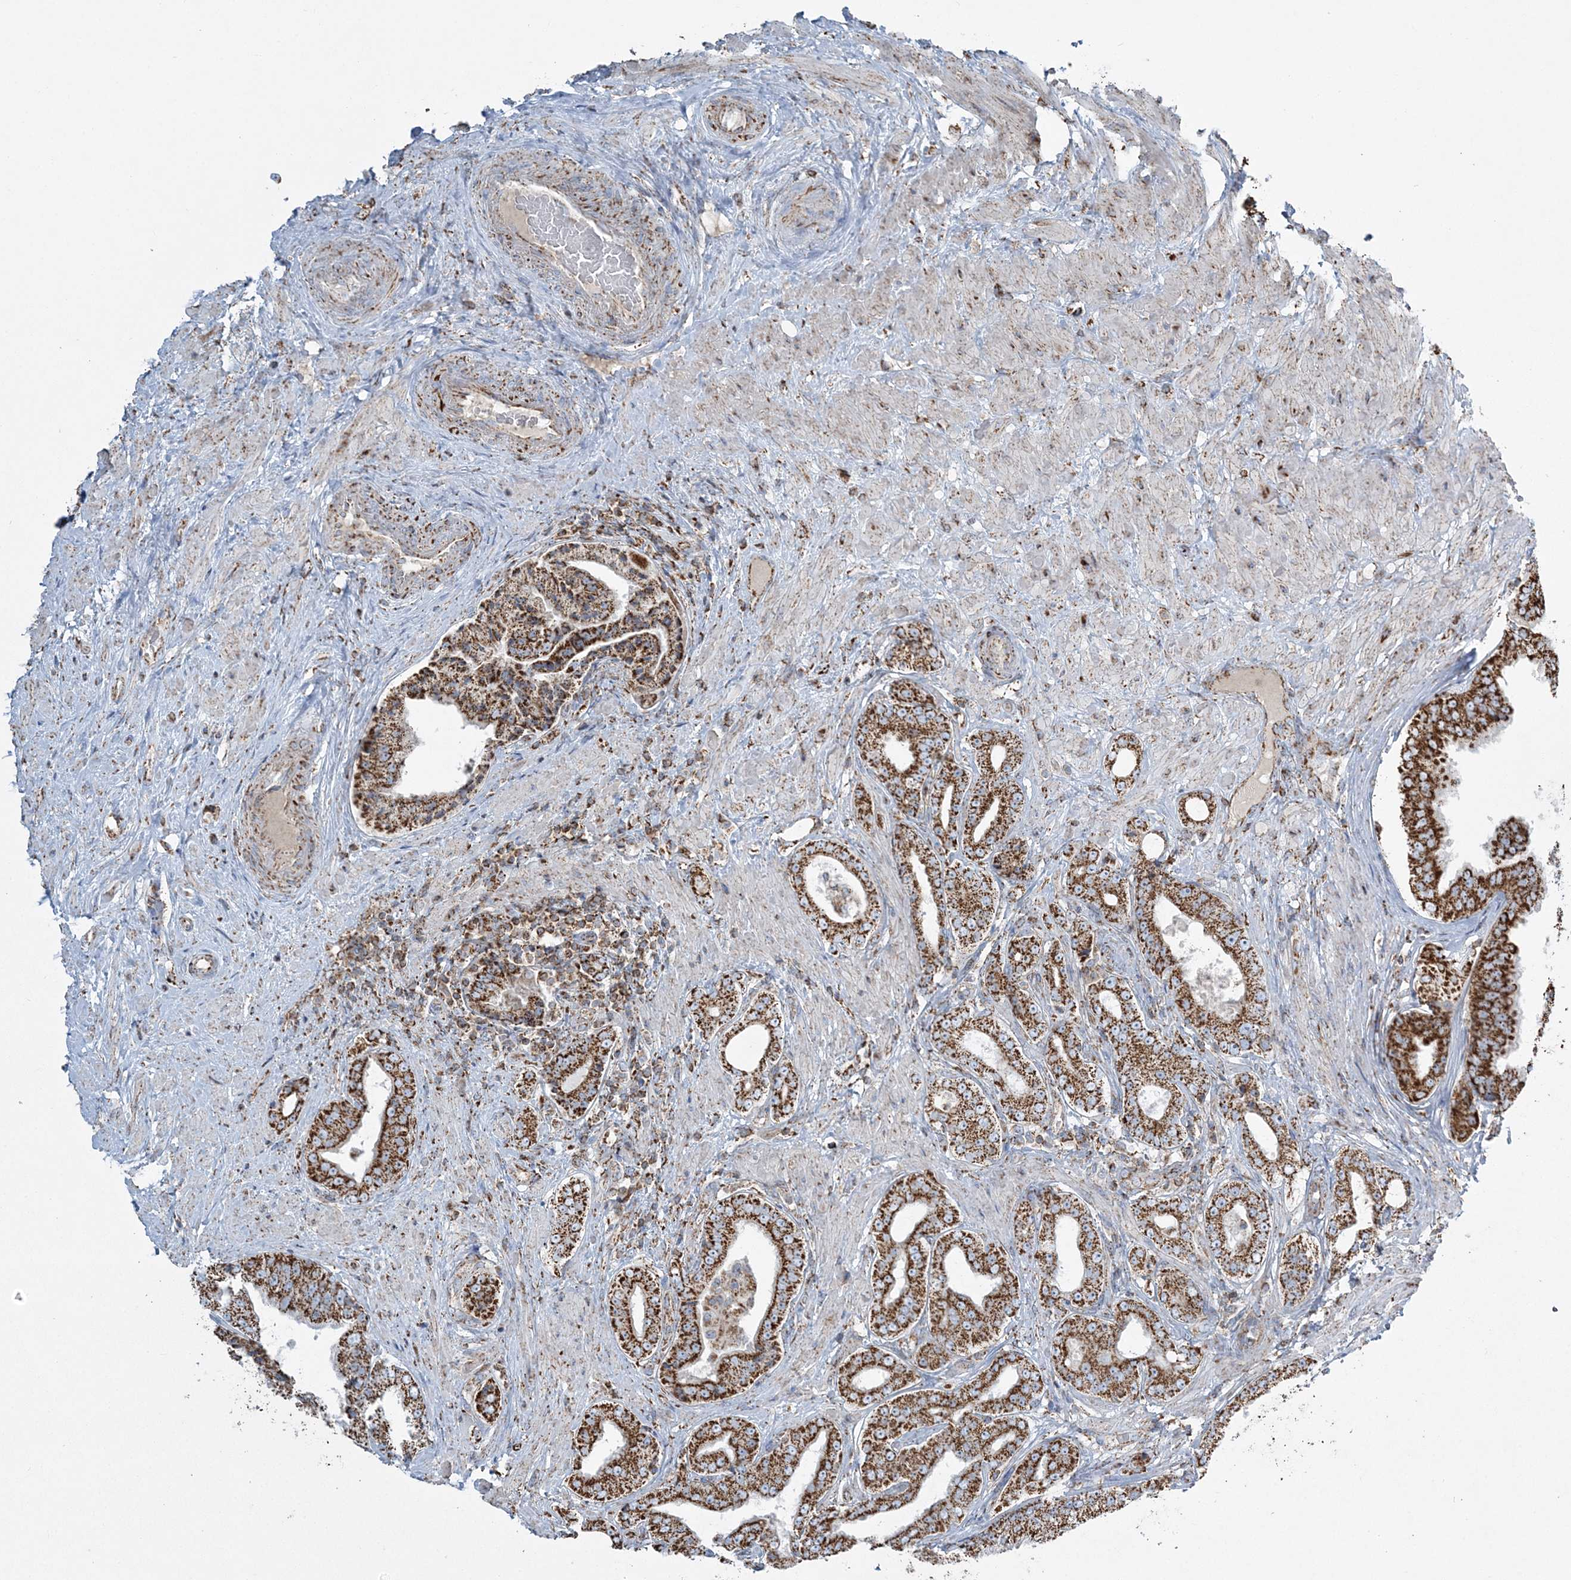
{"staining": {"intensity": "strong", "quantity": ">75%", "location": "cytoplasmic/membranous"}, "tissue": "prostate cancer", "cell_type": "Tumor cells", "image_type": "cancer", "snomed": [{"axis": "morphology", "description": "Adenocarcinoma, Low grade"}, {"axis": "topography", "description": "Prostate"}], "caption": "This micrograph exhibits IHC staining of prostate cancer (low-grade adenocarcinoma), with high strong cytoplasmic/membranous positivity in about >75% of tumor cells.", "gene": "RAB11FIP3", "patient": {"sex": "male", "age": 63}}